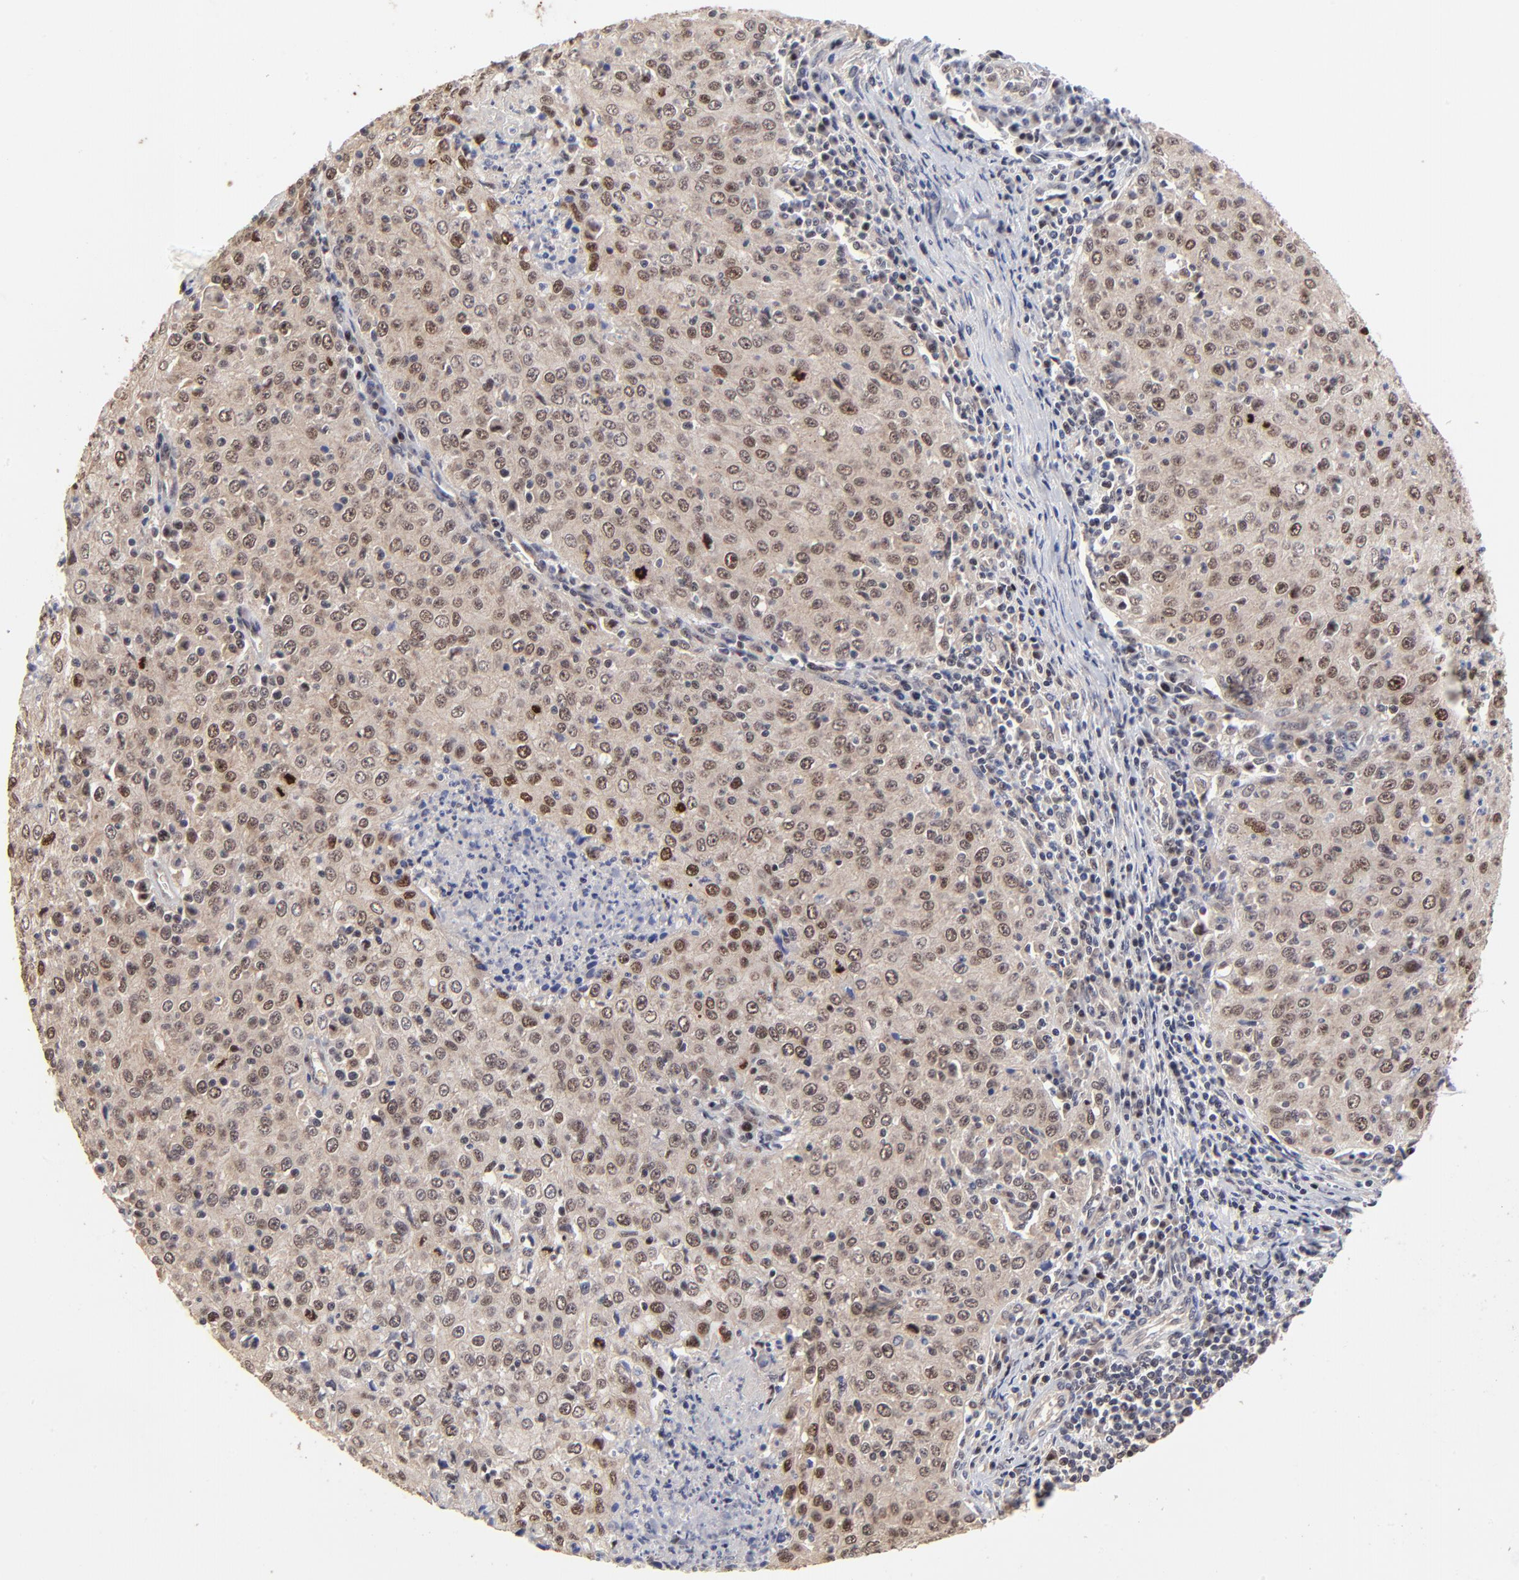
{"staining": {"intensity": "moderate", "quantity": ">75%", "location": "cytoplasmic/membranous,nuclear"}, "tissue": "cervical cancer", "cell_type": "Tumor cells", "image_type": "cancer", "snomed": [{"axis": "morphology", "description": "Squamous cell carcinoma, NOS"}, {"axis": "topography", "description": "Cervix"}], "caption": "IHC staining of cervical squamous cell carcinoma, which demonstrates medium levels of moderate cytoplasmic/membranous and nuclear positivity in approximately >75% of tumor cells indicating moderate cytoplasmic/membranous and nuclear protein staining. The staining was performed using DAB (3,3'-diaminobenzidine) (brown) for protein detection and nuclei were counterstained in hematoxylin (blue).", "gene": "FRMD8", "patient": {"sex": "female", "age": 27}}